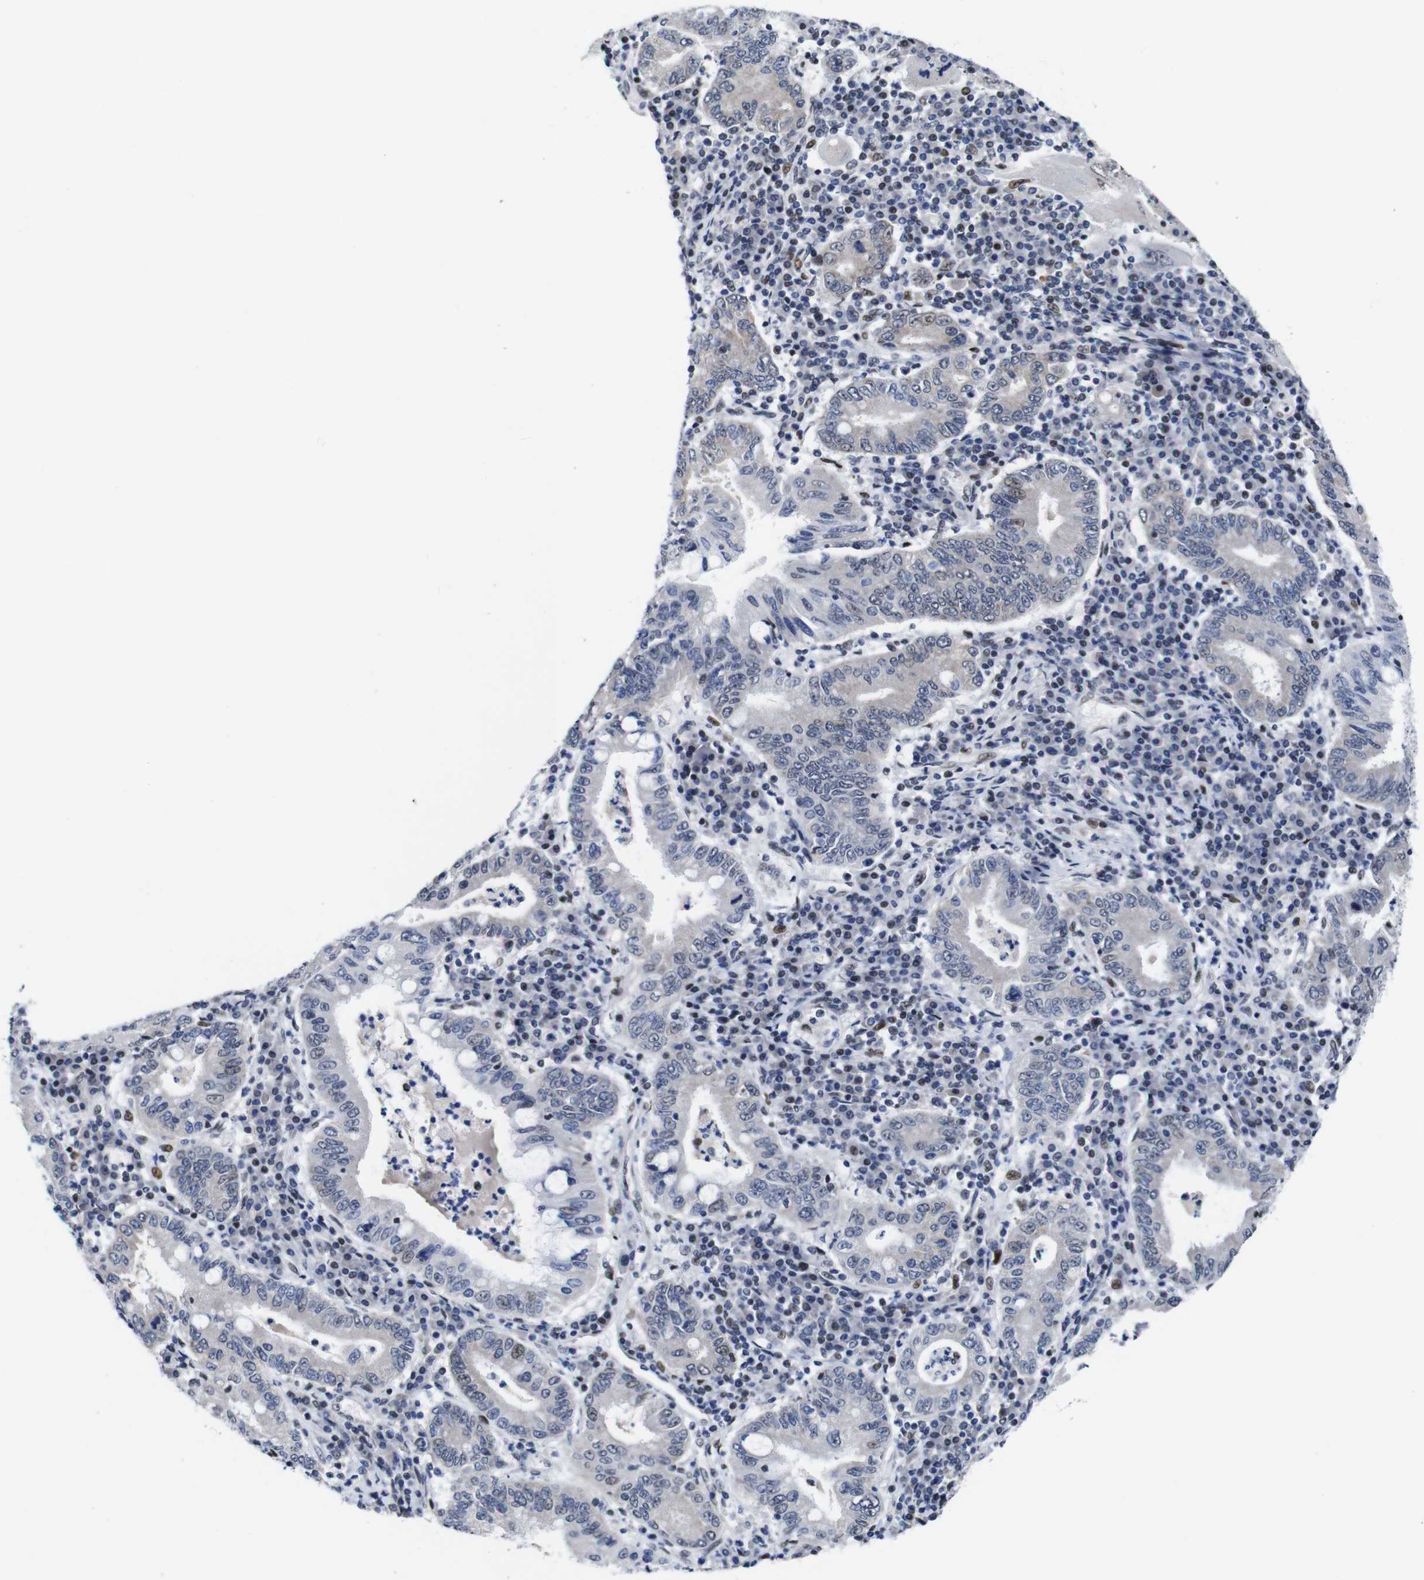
{"staining": {"intensity": "negative", "quantity": "none", "location": "none"}, "tissue": "stomach cancer", "cell_type": "Tumor cells", "image_type": "cancer", "snomed": [{"axis": "morphology", "description": "Normal tissue, NOS"}, {"axis": "morphology", "description": "Adenocarcinoma, NOS"}, {"axis": "topography", "description": "Esophagus"}, {"axis": "topography", "description": "Stomach, upper"}, {"axis": "topography", "description": "Peripheral nerve tissue"}], "caption": "This micrograph is of stomach cancer (adenocarcinoma) stained with immunohistochemistry to label a protein in brown with the nuclei are counter-stained blue. There is no positivity in tumor cells.", "gene": "GATA6", "patient": {"sex": "male", "age": 62}}